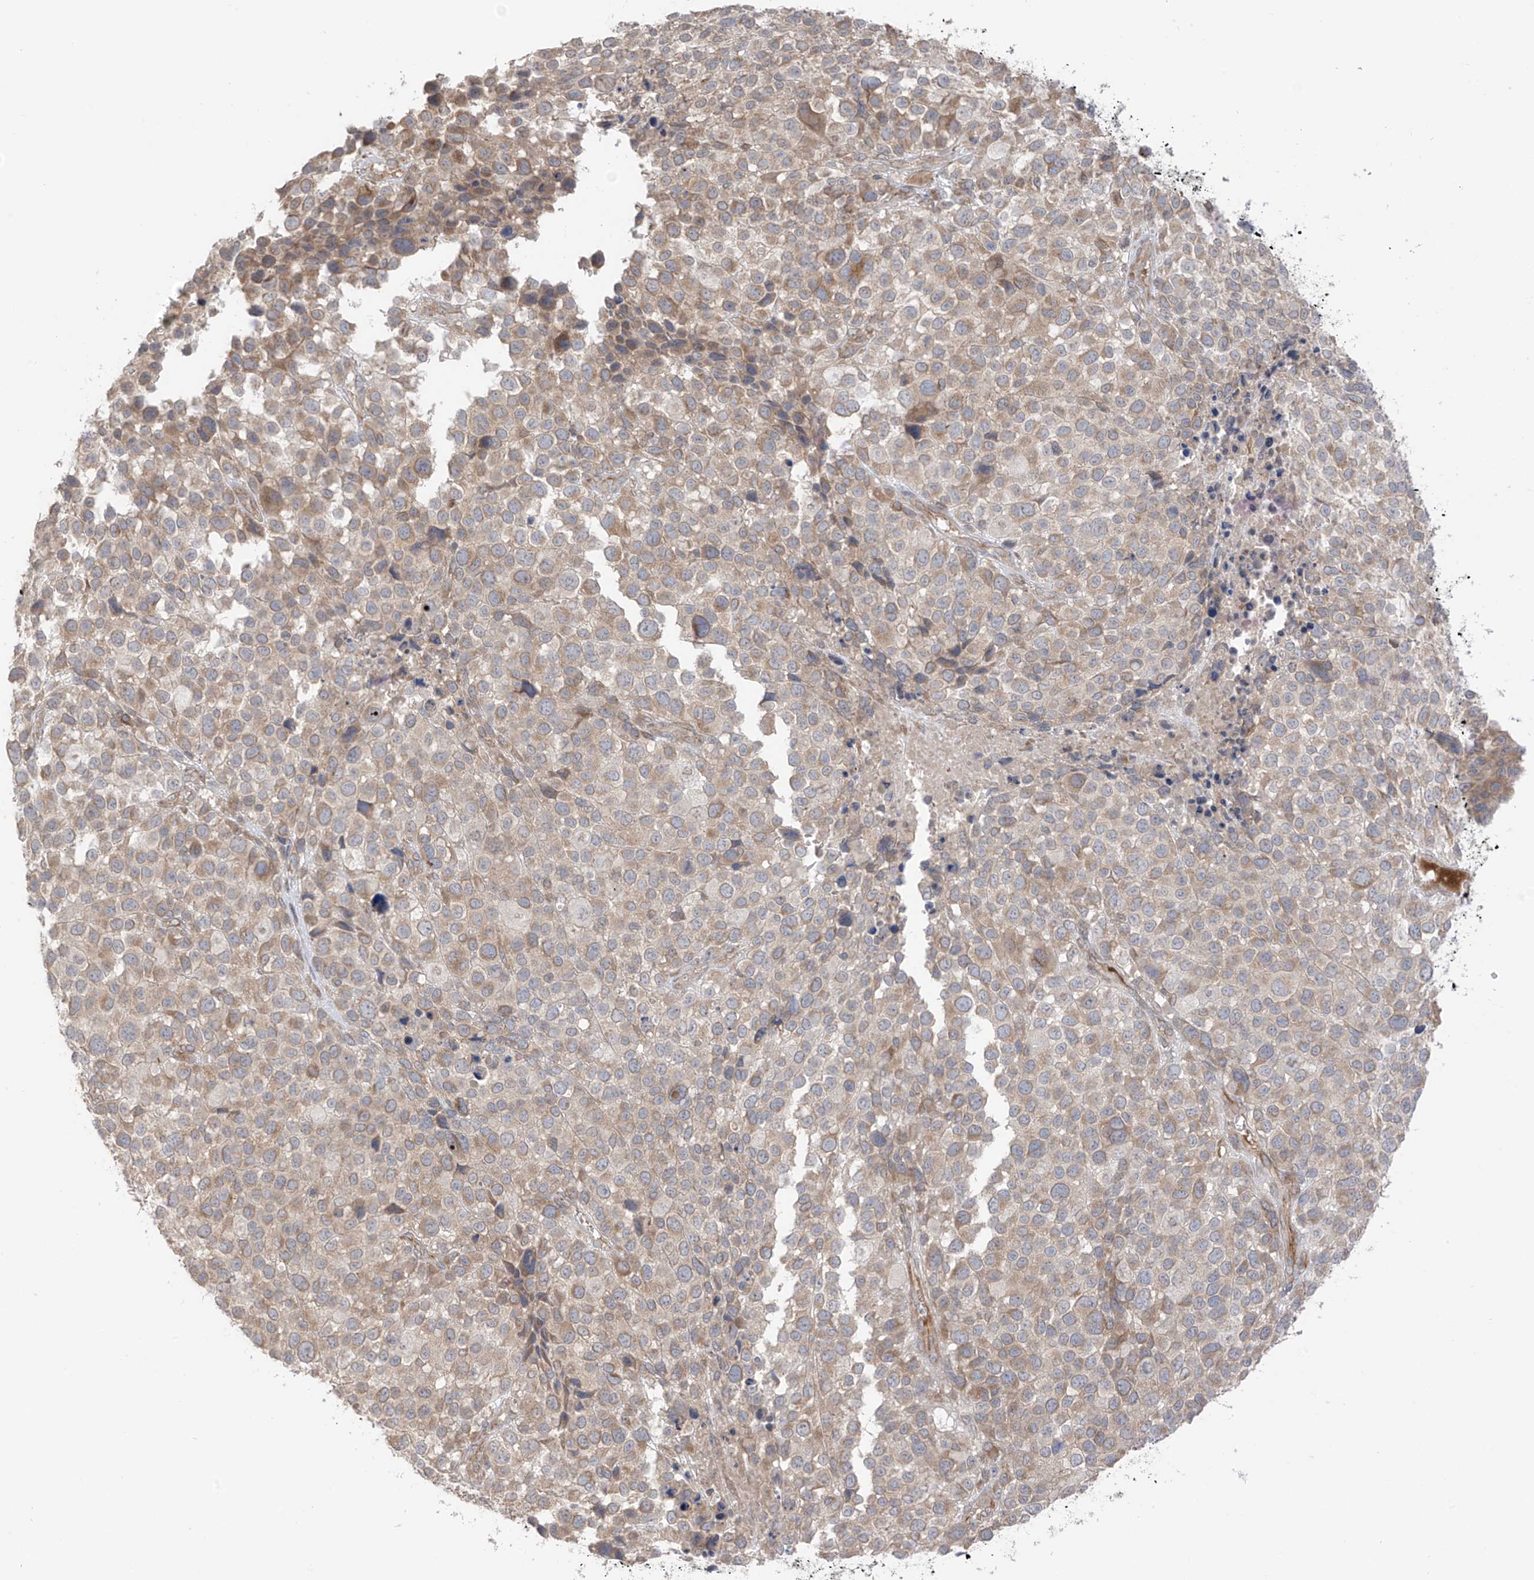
{"staining": {"intensity": "weak", "quantity": ">75%", "location": "cytoplasmic/membranous"}, "tissue": "melanoma", "cell_type": "Tumor cells", "image_type": "cancer", "snomed": [{"axis": "morphology", "description": "Malignant melanoma, NOS"}, {"axis": "topography", "description": "Skin of trunk"}], "caption": "The histopathology image shows immunohistochemical staining of melanoma. There is weak cytoplasmic/membranous staining is identified in approximately >75% of tumor cells. (DAB (3,3'-diaminobenzidine) IHC, brown staining for protein, blue staining for nuclei).", "gene": "NALCN", "patient": {"sex": "male", "age": 71}}